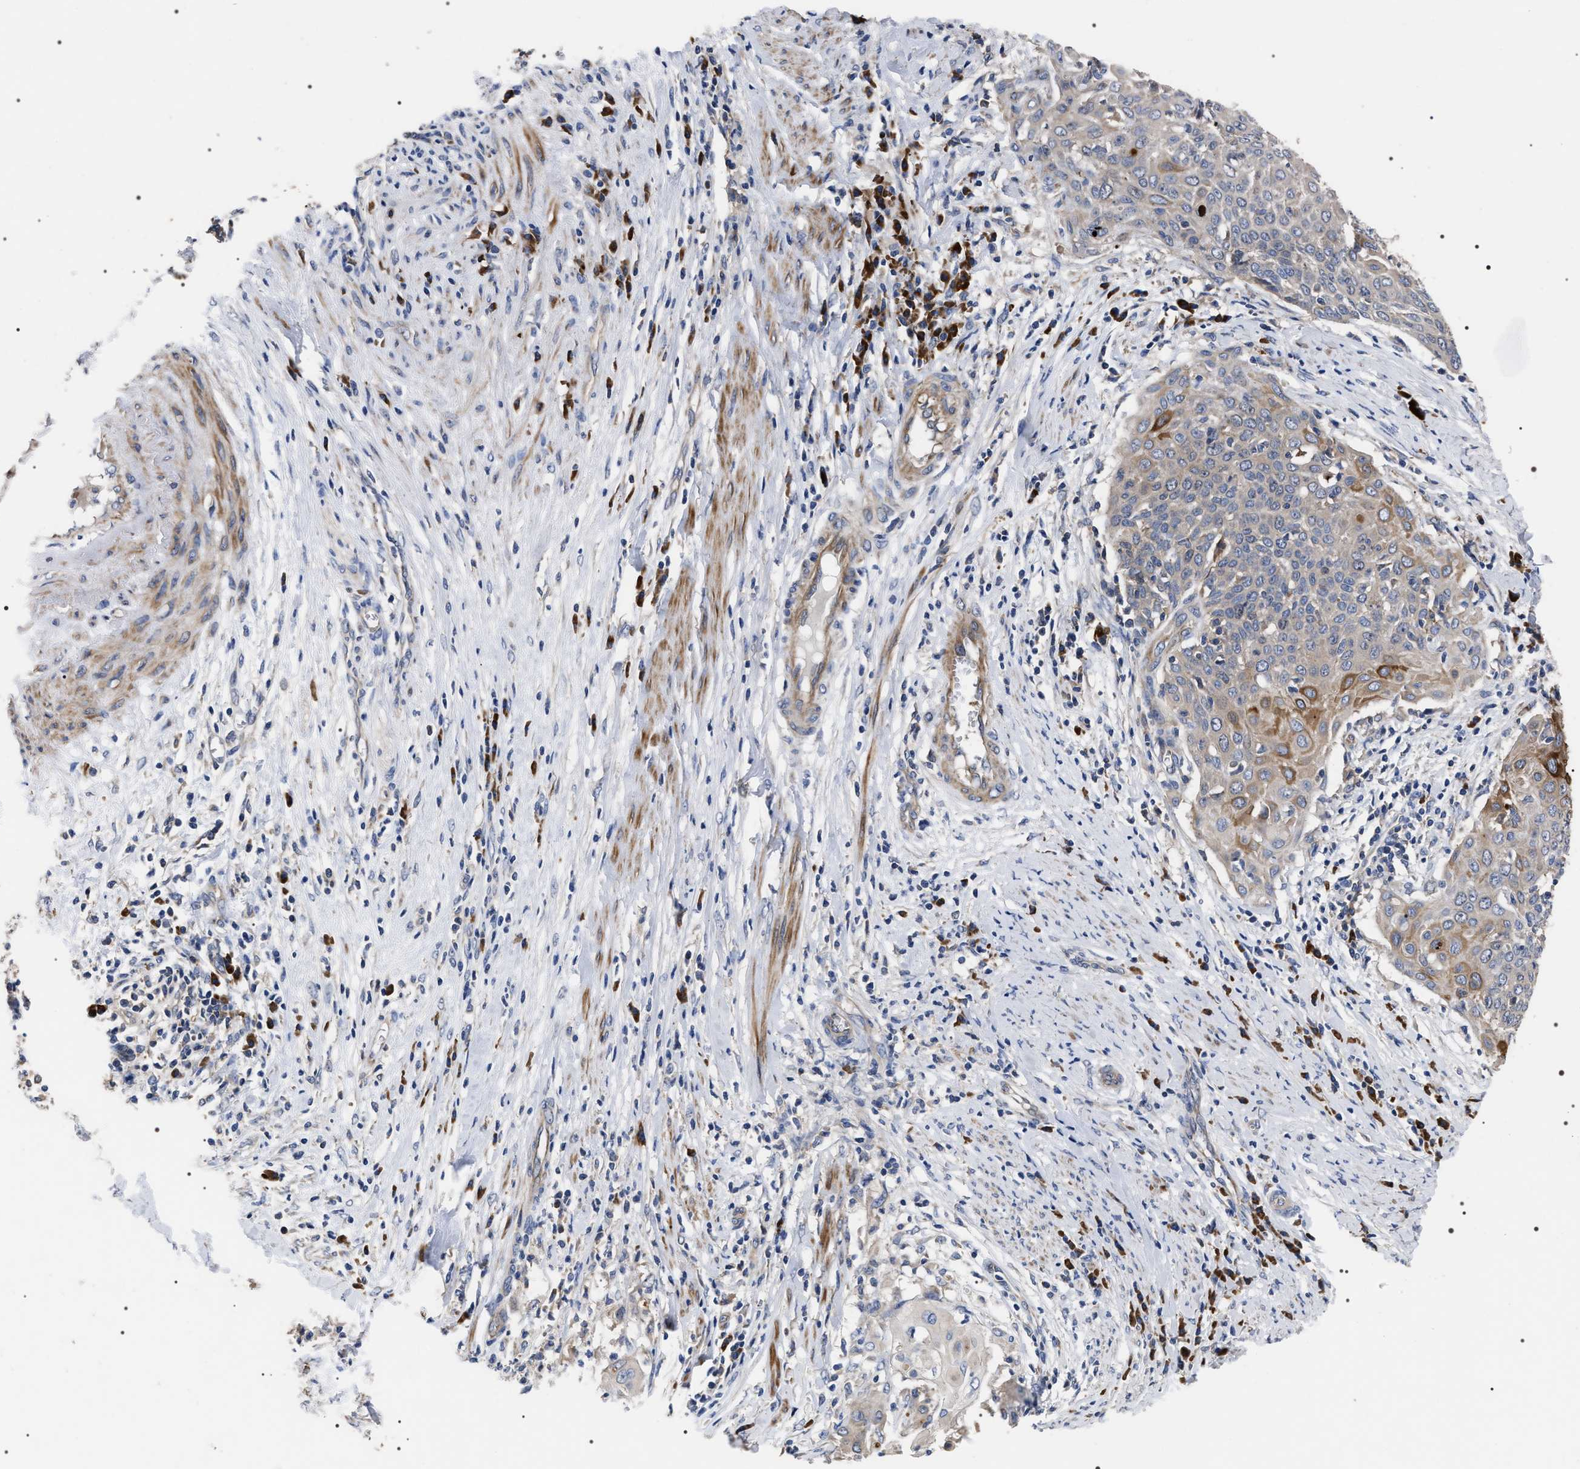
{"staining": {"intensity": "weak", "quantity": "<25%", "location": "cytoplasmic/membranous"}, "tissue": "cervical cancer", "cell_type": "Tumor cells", "image_type": "cancer", "snomed": [{"axis": "morphology", "description": "Squamous cell carcinoma, NOS"}, {"axis": "topography", "description": "Cervix"}], "caption": "An immunohistochemistry photomicrograph of squamous cell carcinoma (cervical) is shown. There is no staining in tumor cells of squamous cell carcinoma (cervical).", "gene": "MIS18A", "patient": {"sex": "female", "age": 39}}